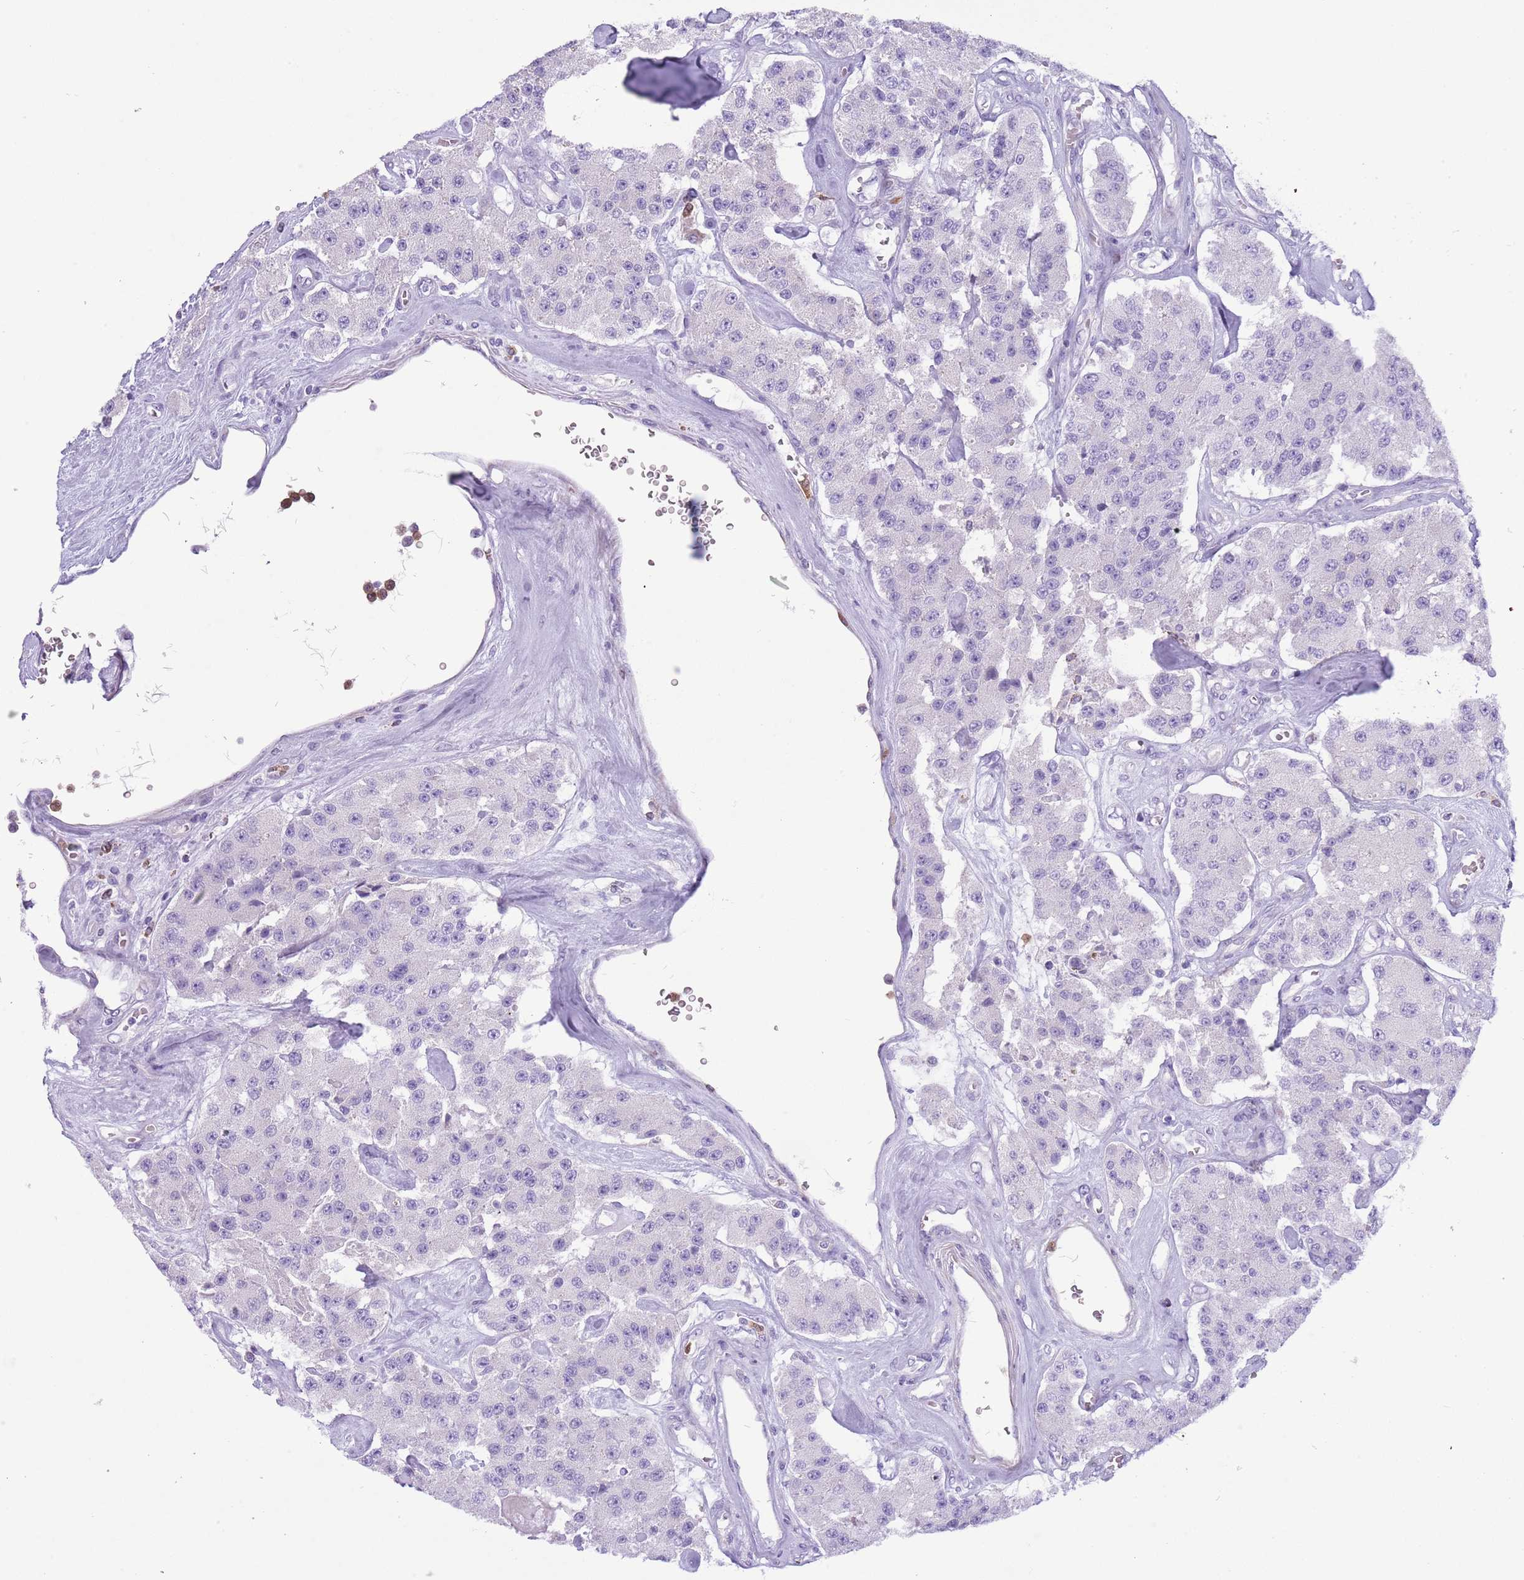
{"staining": {"intensity": "negative", "quantity": "none", "location": "none"}, "tissue": "carcinoid", "cell_type": "Tumor cells", "image_type": "cancer", "snomed": [{"axis": "morphology", "description": "Carcinoid, malignant, NOS"}, {"axis": "topography", "description": "Pancreas"}], "caption": "Immunohistochemistry (IHC) histopathology image of human carcinoid stained for a protein (brown), which demonstrates no positivity in tumor cells. Brightfield microscopy of immunohistochemistry stained with DAB (3,3'-diaminobenzidine) (brown) and hematoxylin (blue), captured at high magnification.", "gene": "OR6M1", "patient": {"sex": "male", "age": 41}}